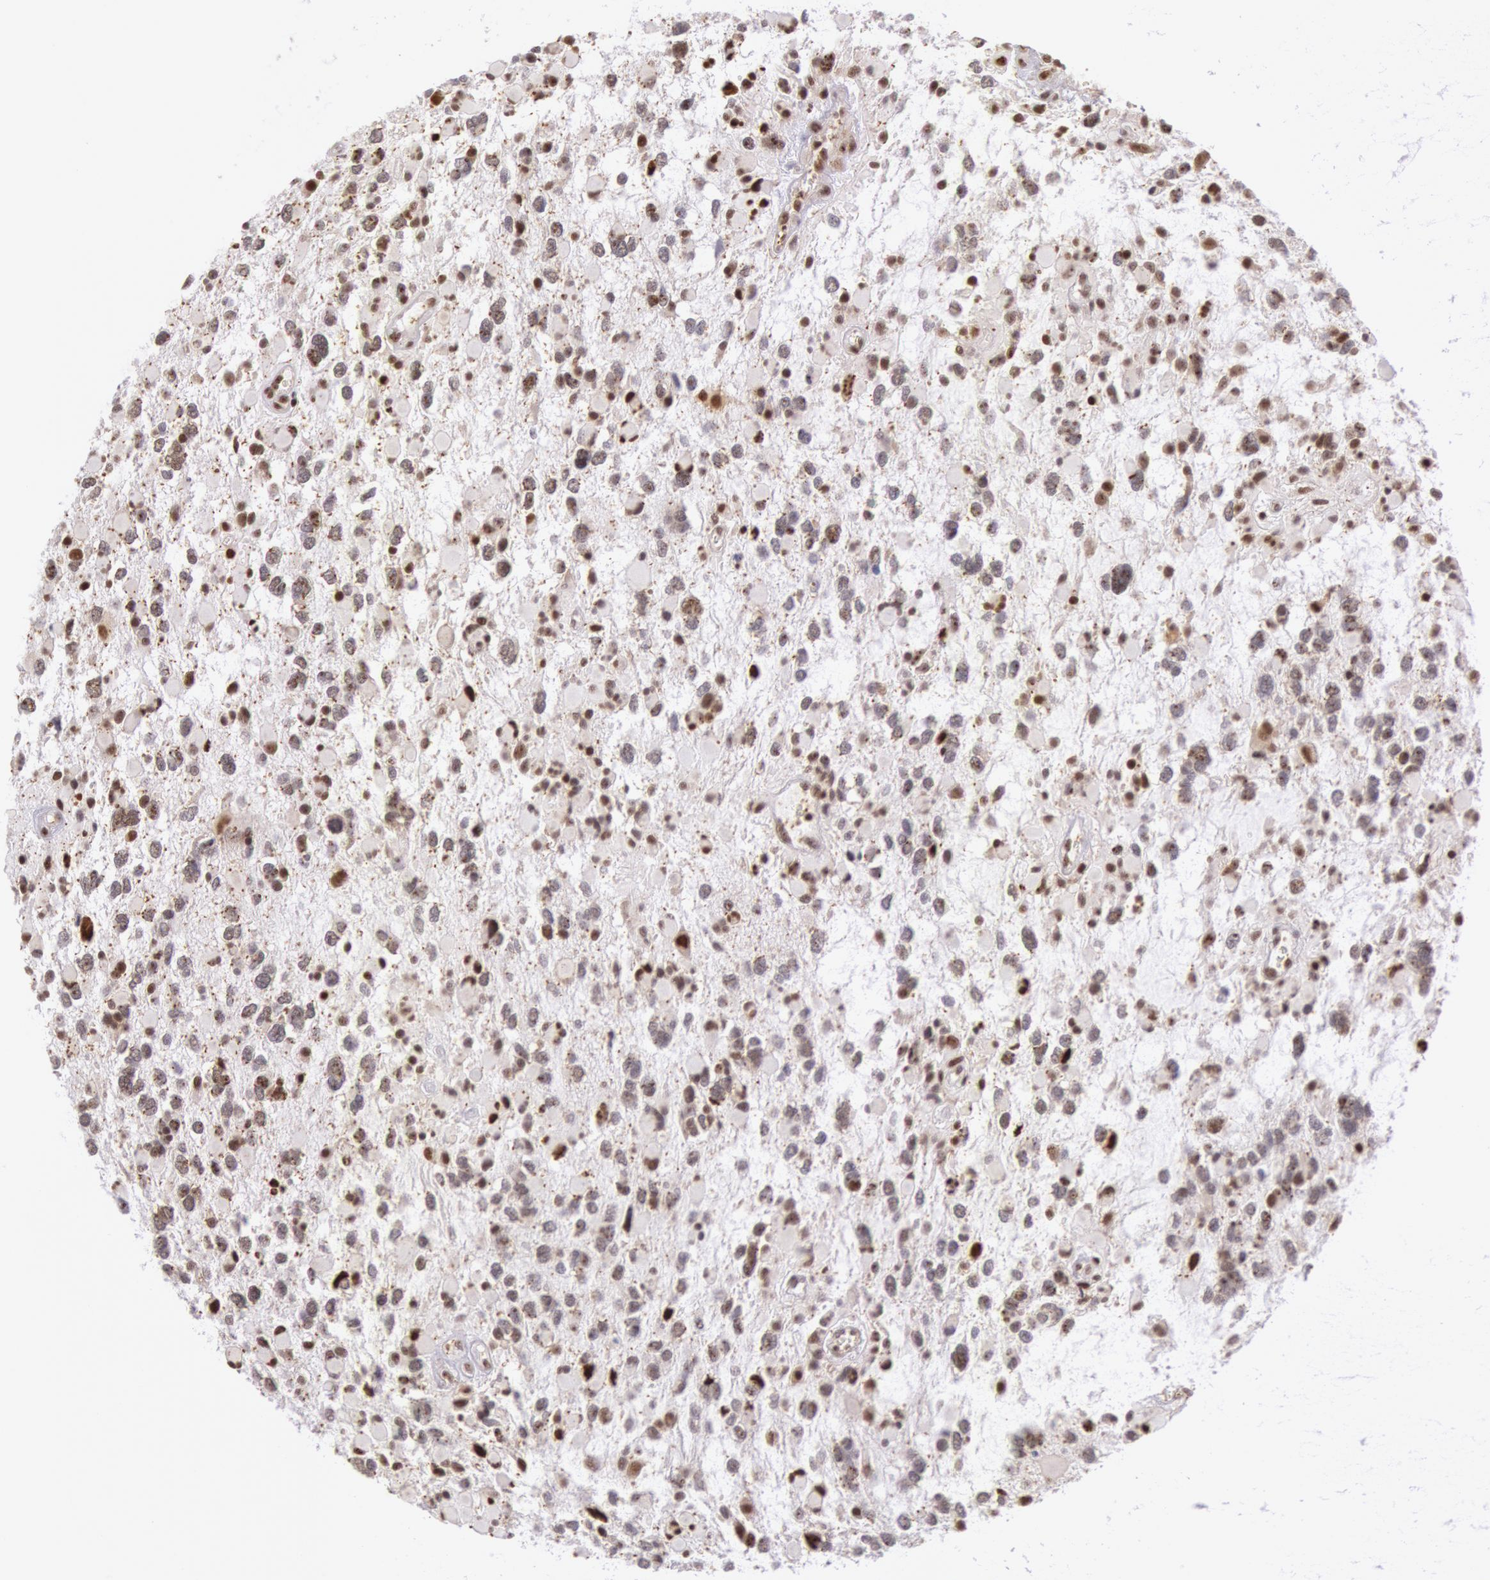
{"staining": {"intensity": "moderate", "quantity": "25%-75%", "location": "nuclear"}, "tissue": "glioma", "cell_type": "Tumor cells", "image_type": "cancer", "snomed": [{"axis": "morphology", "description": "Glioma, malignant, High grade"}, {"axis": "topography", "description": "Brain"}], "caption": "Brown immunohistochemical staining in human glioma shows moderate nuclear positivity in about 25%-75% of tumor cells.", "gene": "ESS2", "patient": {"sex": "female", "age": 37}}